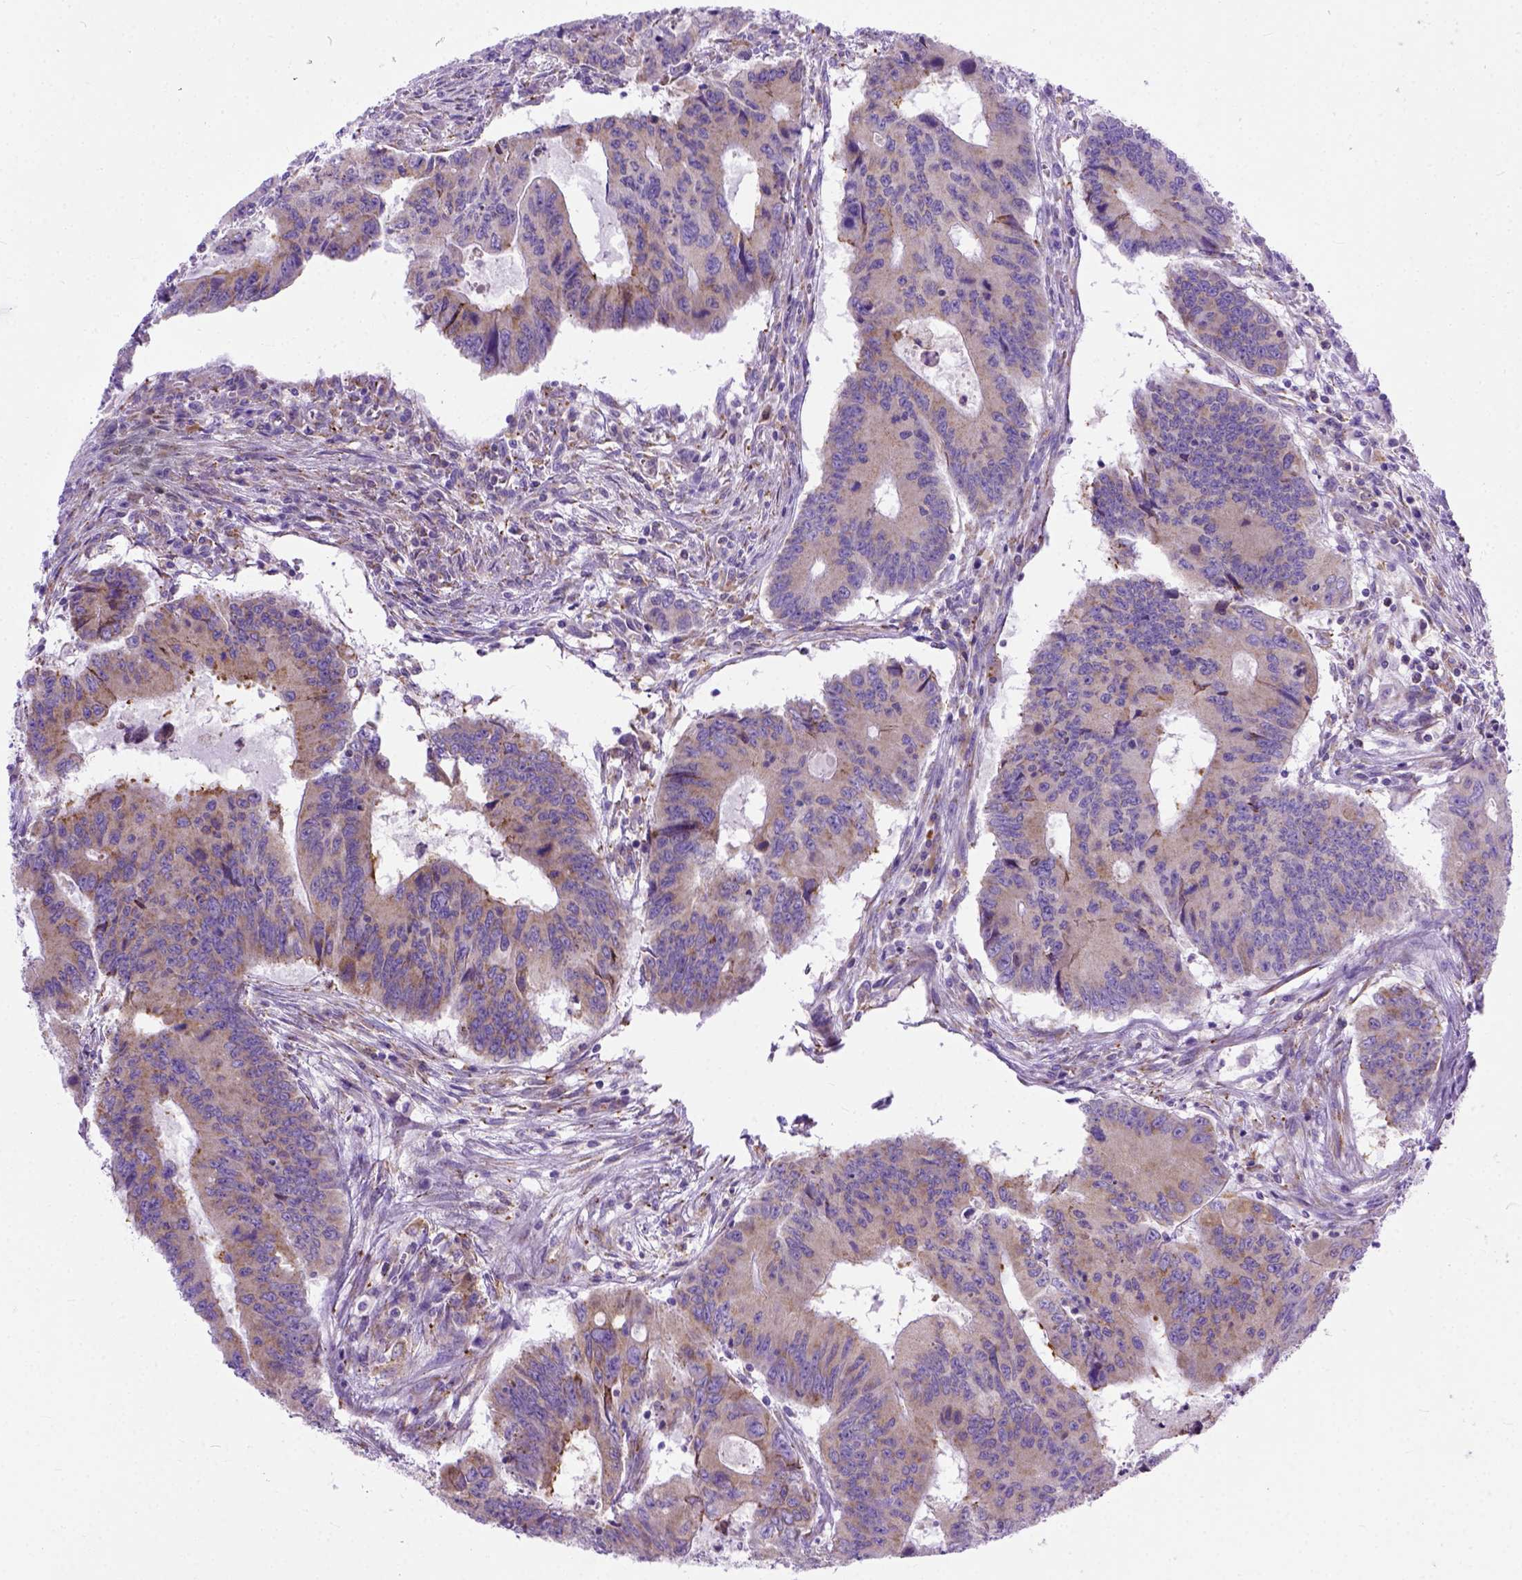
{"staining": {"intensity": "moderate", "quantity": "25%-75%", "location": "cytoplasmic/membranous"}, "tissue": "colorectal cancer", "cell_type": "Tumor cells", "image_type": "cancer", "snomed": [{"axis": "morphology", "description": "Adenocarcinoma, NOS"}, {"axis": "topography", "description": "Colon"}], "caption": "Moderate cytoplasmic/membranous staining for a protein is present in about 25%-75% of tumor cells of colorectal cancer (adenocarcinoma) using immunohistochemistry (IHC).", "gene": "PLK4", "patient": {"sex": "male", "age": 53}}